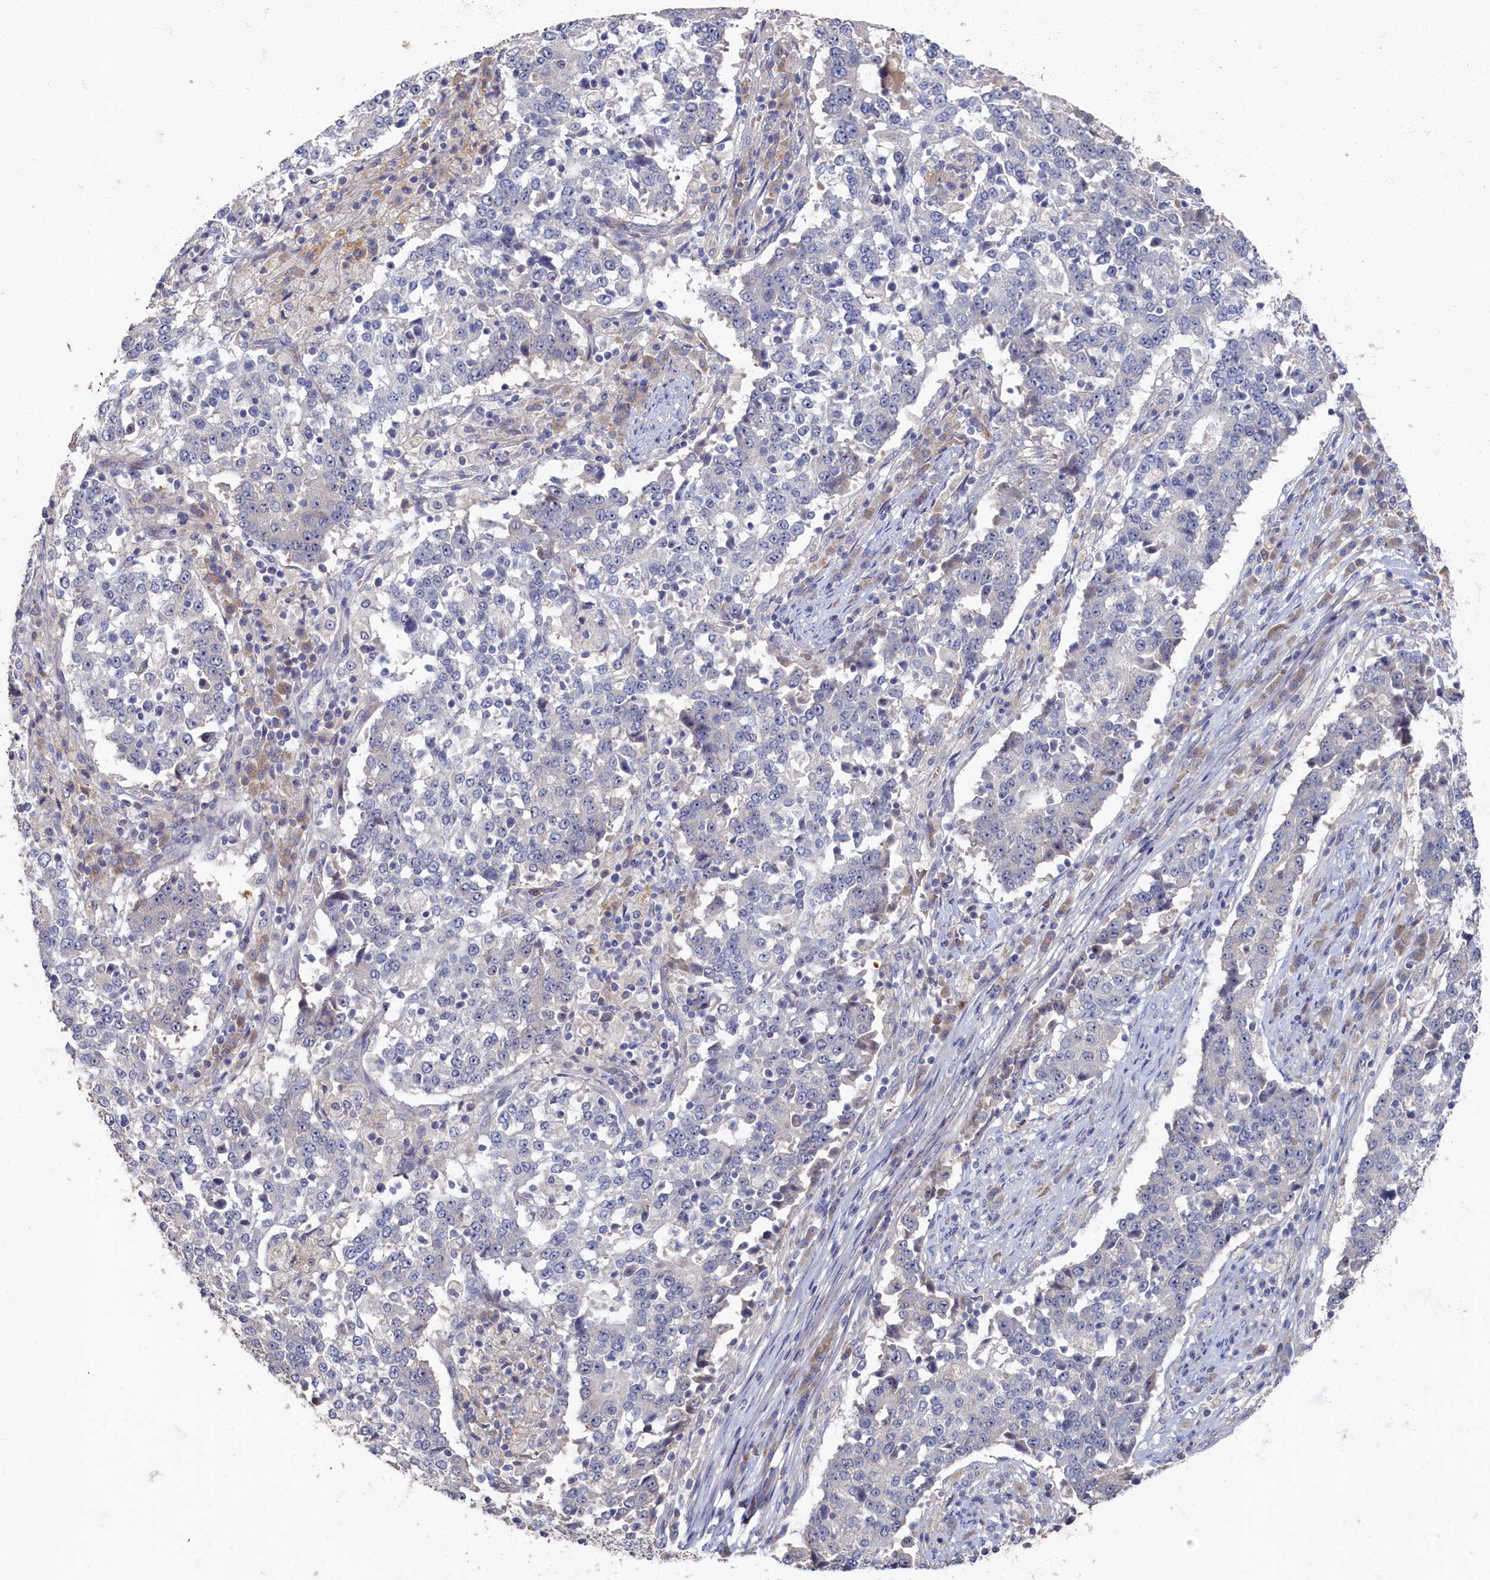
{"staining": {"intensity": "negative", "quantity": "none", "location": "none"}, "tissue": "stomach cancer", "cell_type": "Tumor cells", "image_type": "cancer", "snomed": [{"axis": "morphology", "description": "Adenocarcinoma, NOS"}, {"axis": "topography", "description": "Stomach"}], "caption": "This is an IHC micrograph of stomach adenocarcinoma. There is no expression in tumor cells.", "gene": "HUNK", "patient": {"sex": "male", "age": 59}}